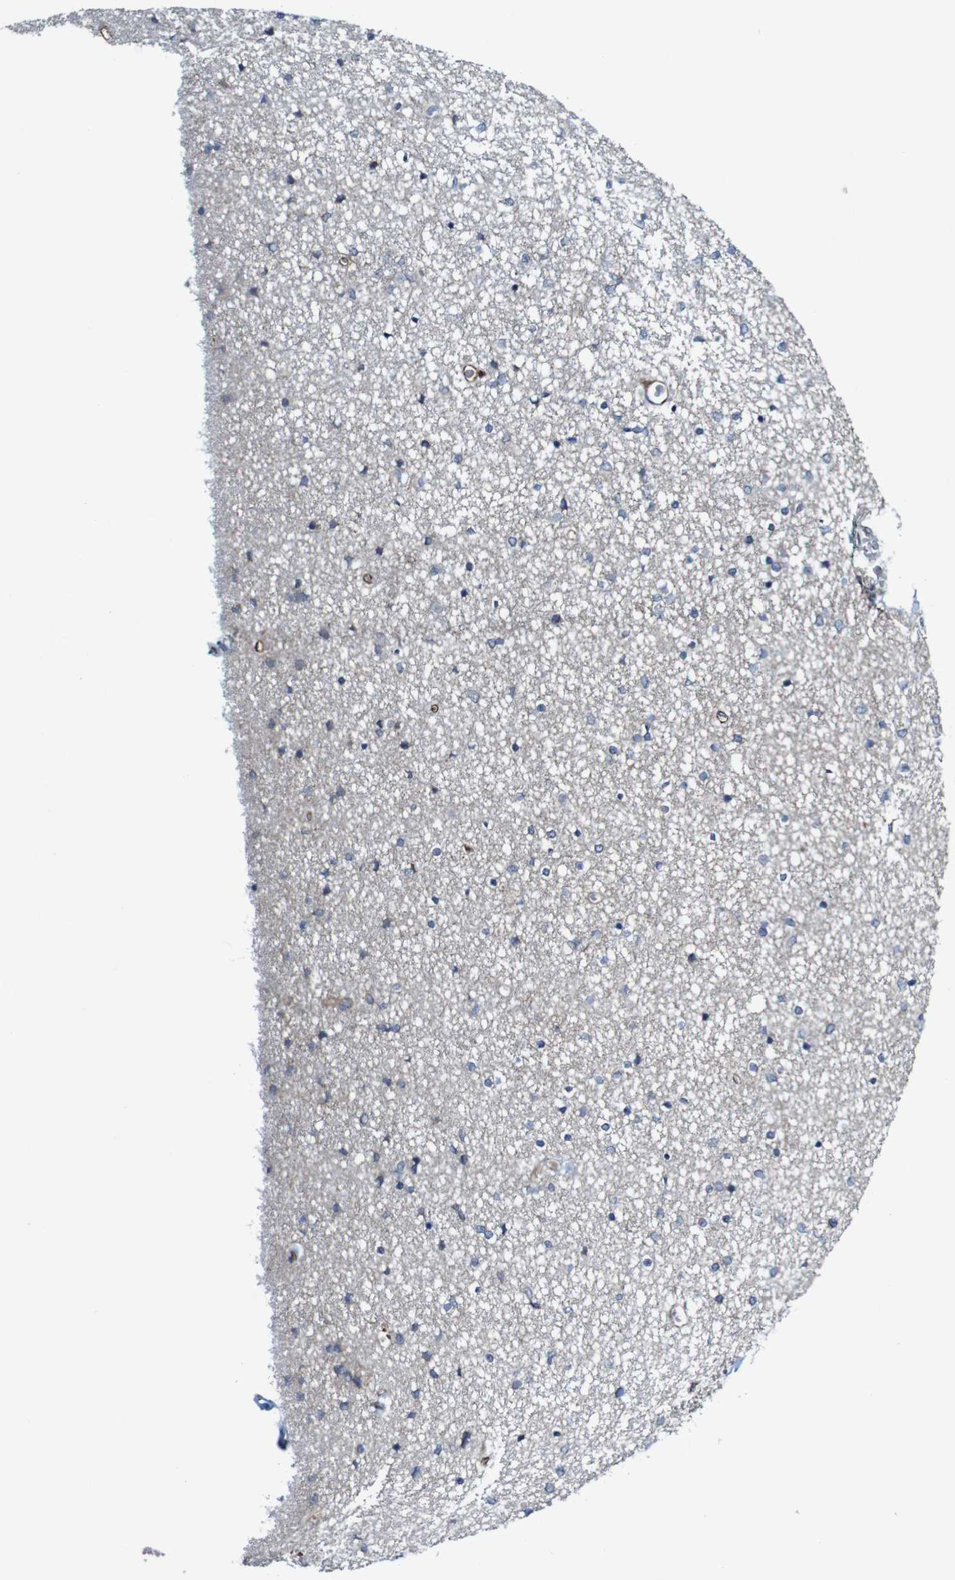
{"staining": {"intensity": "negative", "quantity": "none", "location": "none"}, "tissue": "caudate", "cell_type": "Glial cells", "image_type": "normal", "snomed": [{"axis": "morphology", "description": "Normal tissue, NOS"}, {"axis": "topography", "description": "Lateral ventricle wall"}], "caption": "Immunohistochemical staining of unremarkable human caudate displays no significant expression in glial cells.", "gene": "JAK2", "patient": {"sex": "female", "age": 54}}